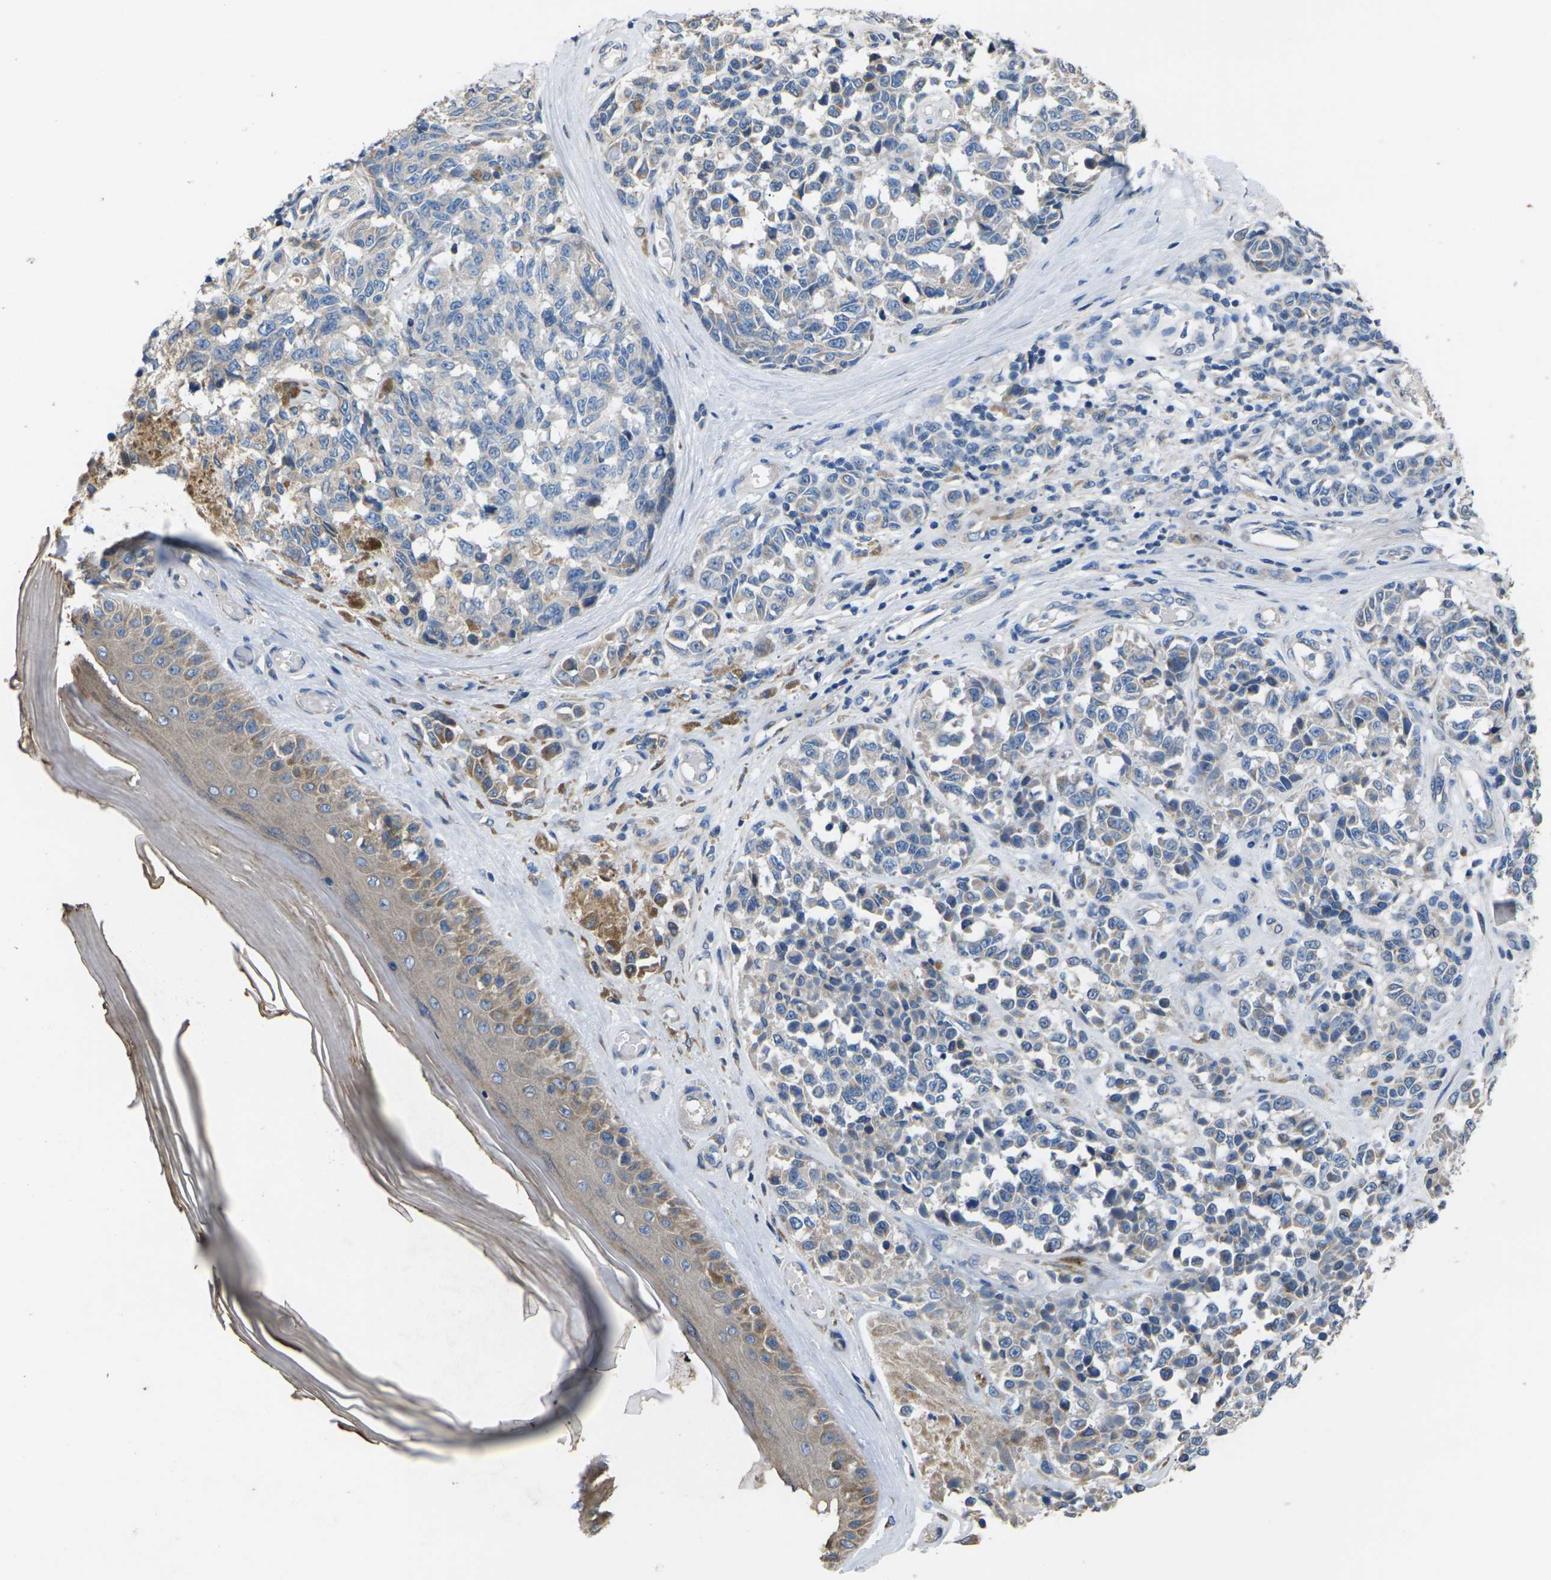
{"staining": {"intensity": "weak", "quantity": "<25%", "location": "cytoplasmic/membranous"}, "tissue": "melanoma", "cell_type": "Tumor cells", "image_type": "cancer", "snomed": [{"axis": "morphology", "description": "Malignant melanoma, NOS"}, {"axis": "topography", "description": "Skin"}], "caption": "Tumor cells are negative for protein expression in human malignant melanoma. (DAB (3,3'-diaminobenzidine) immunohistochemistry (IHC) with hematoxylin counter stain).", "gene": "KLHDC8B", "patient": {"sex": "female", "age": 64}}